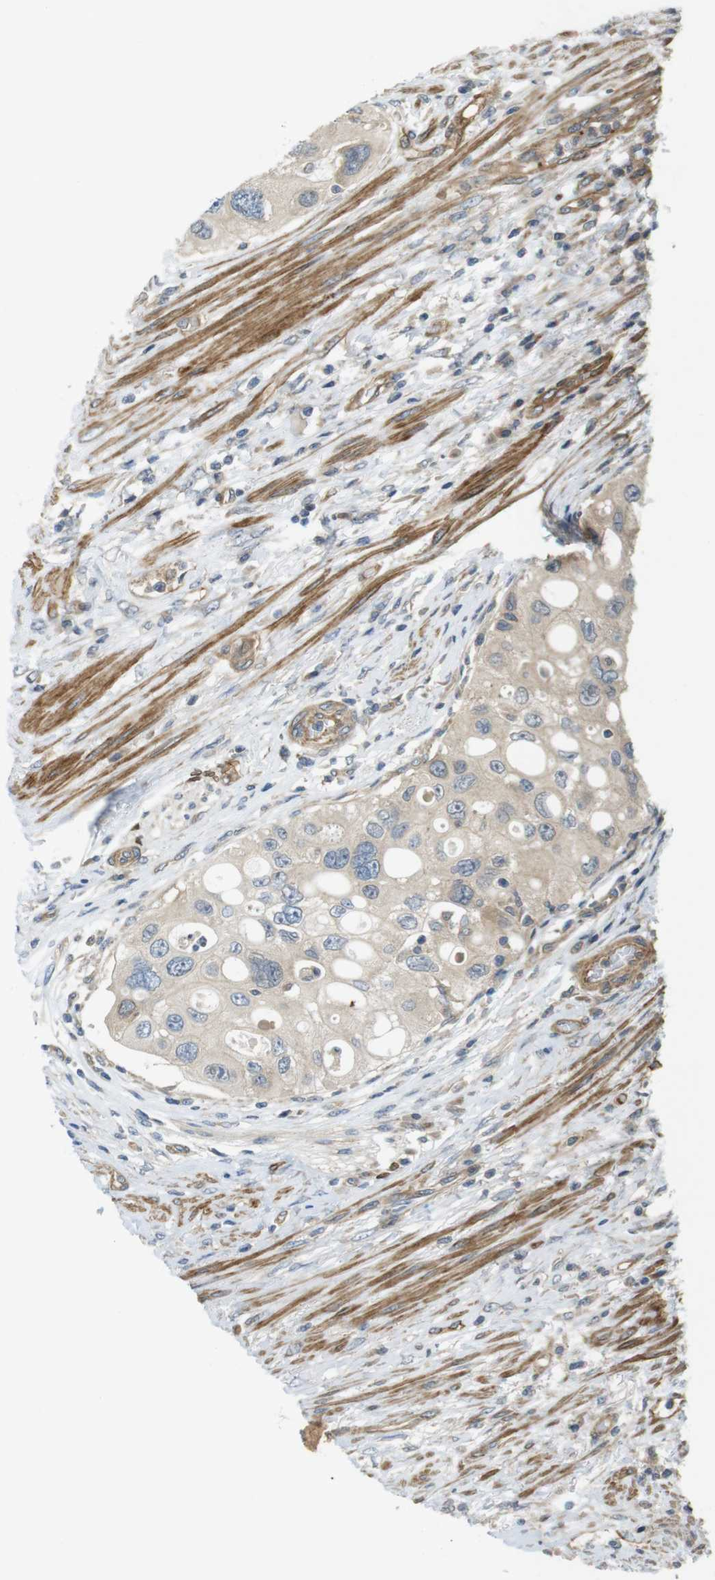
{"staining": {"intensity": "weak", "quantity": ">75%", "location": "cytoplasmic/membranous"}, "tissue": "urothelial cancer", "cell_type": "Tumor cells", "image_type": "cancer", "snomed": [{"axis": "morphology", "description": "Urothelial carcinoma, High grade"}, {"axis": "topography", "description": "Urinary bladder"}], "caption": "High-grade urothelial carcinoma was stained to show a protein in brown. There is low levels of weak cytoplasmic/membranous expression in approximately >75% of tumor cells.", "gene": "TSC1", "patient": {"sex": "female", "age": 56}}